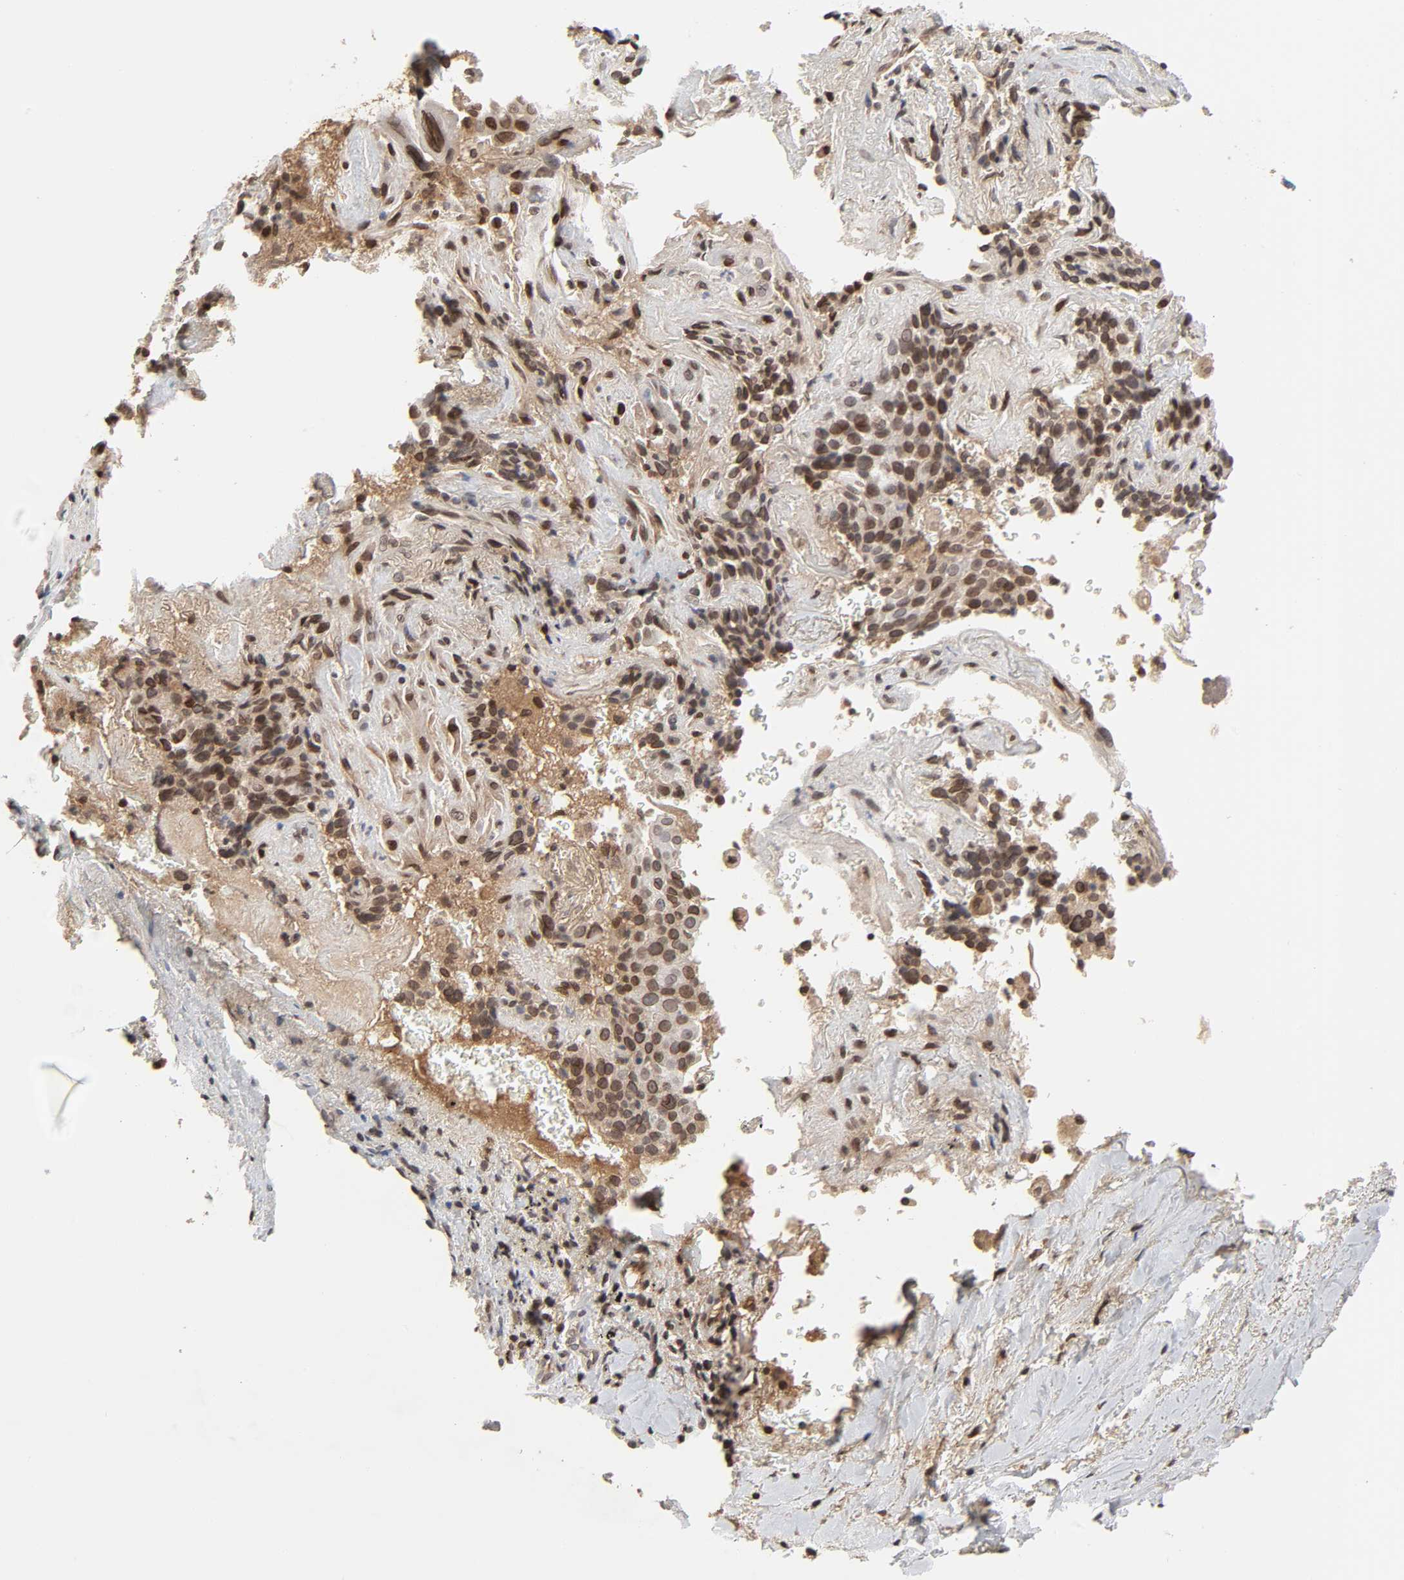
{"staining": {"intensity": "strong", "quantity": ">75%", "location": "cytoplasmic/membranous,nuclear"}, "tissue": "lung cancer", "cell_type": "Tumor cells", "image_type": "cancer", "snomed": [{"axis": "morphology", "description": "Squamous cell carcinoma, NOS"}, {"axis": "topography", "description": "Lung"}], "caption": "Immunohistochemical staining of human lung squamous cell carcinoma shows strong cytoplasmic/membranous and nuclear protein expression in about >75% of tumor cells.", "gene": "CPN2", "patient": {"sex": "male", "age": 54}}